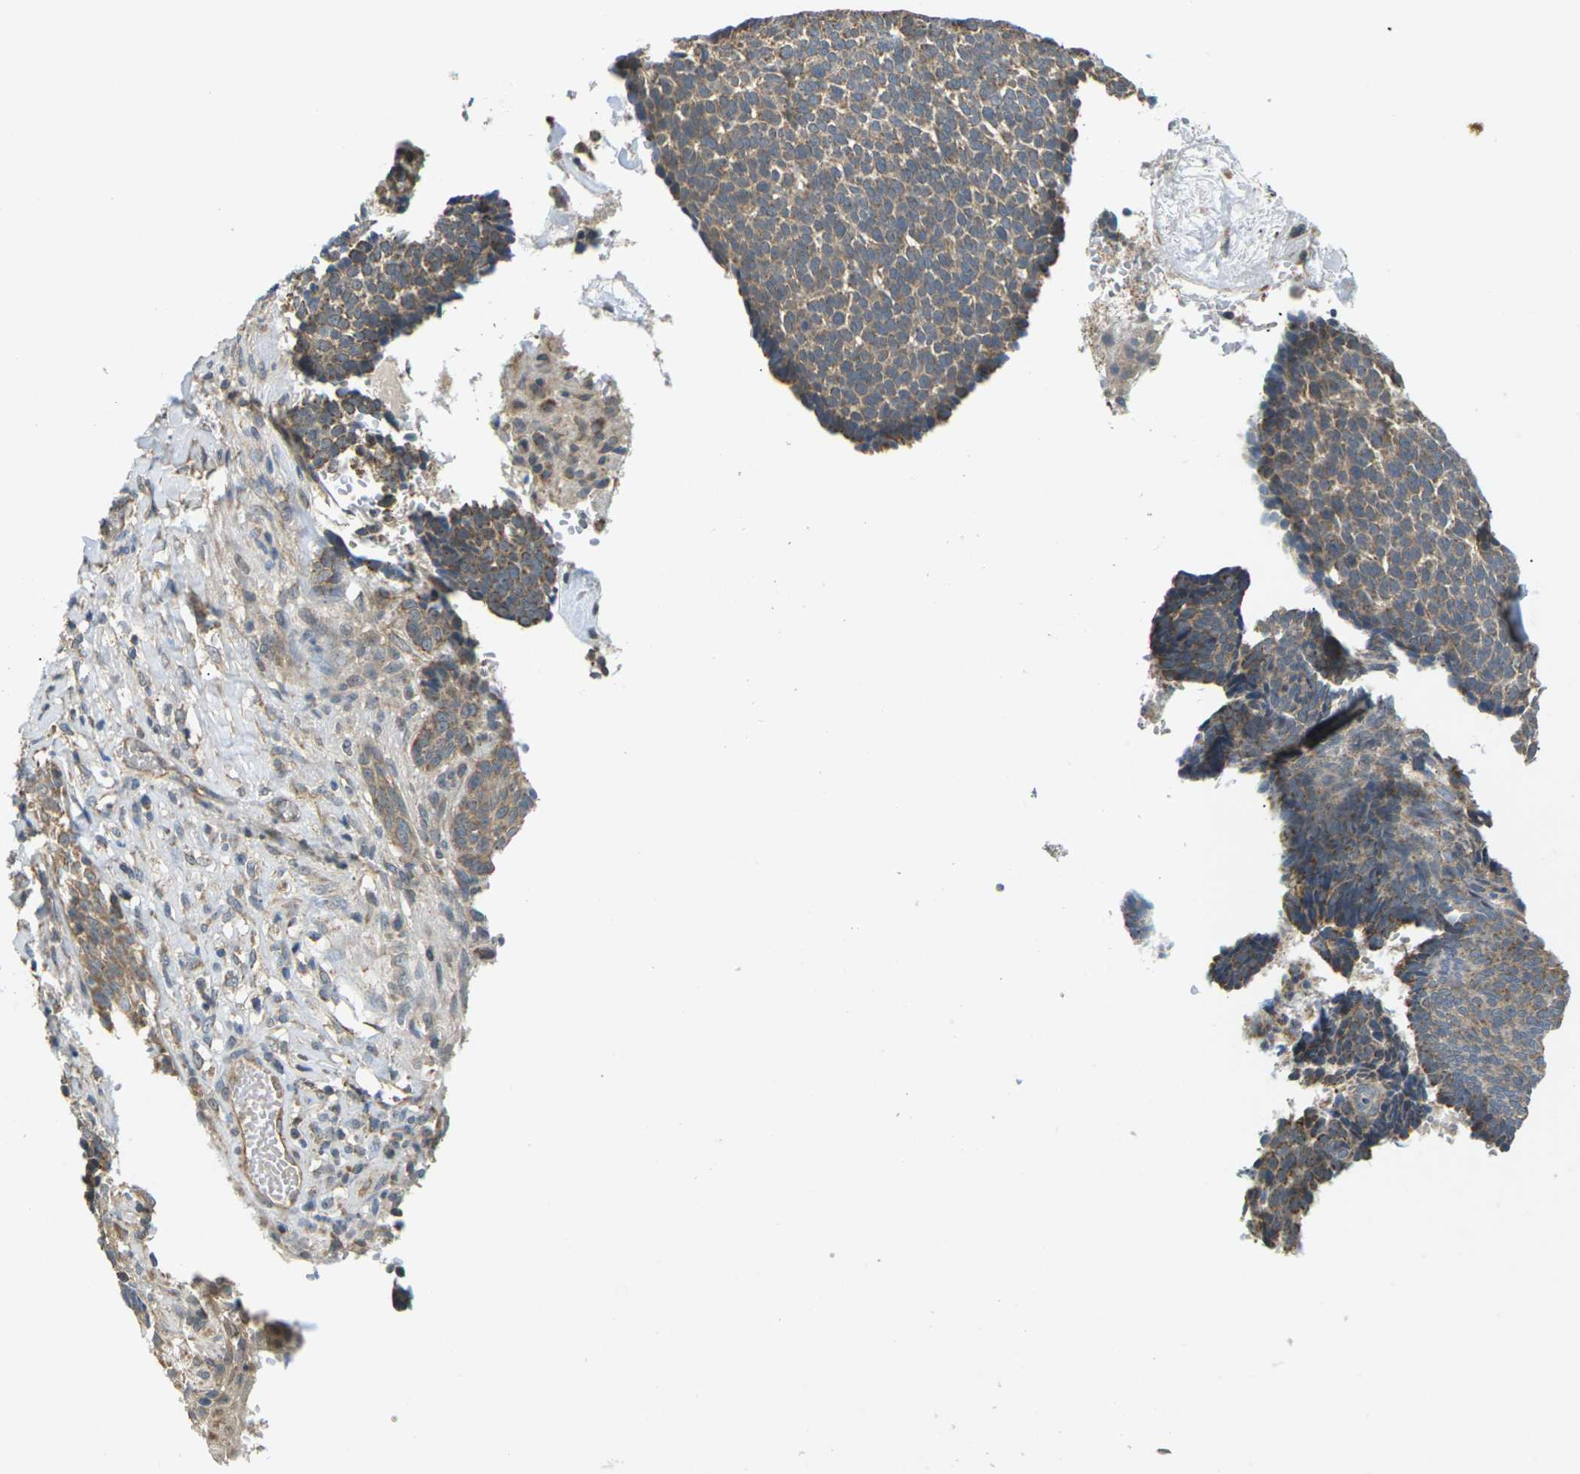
{"staining": {"intensity": "moderate", "quantity": ">75%", "location": "cytoplasmic/membranous"}, "tissue": "skin cancer", "cell_type": "Tumor cells", "image_type": "cancer", "snomed": [{"axis": "morphology", "description": "Basal cell carcinoma"}, {"axis": "topography", "description": "Skin"}], "caption": "Protein positivity by IHC shows moderate cytoplasmic/membranous positivity in about >75% of tumor cells in skin cancer (basal cell carcinoma). The staining was performed using DAB (3,3'-diaminobenzidine), with brown indicating positive protein expression. Nuclei are stained blue with hematoxylin.", "gene": "KSR1", "patient": {"sex": "male", "age": 84}}